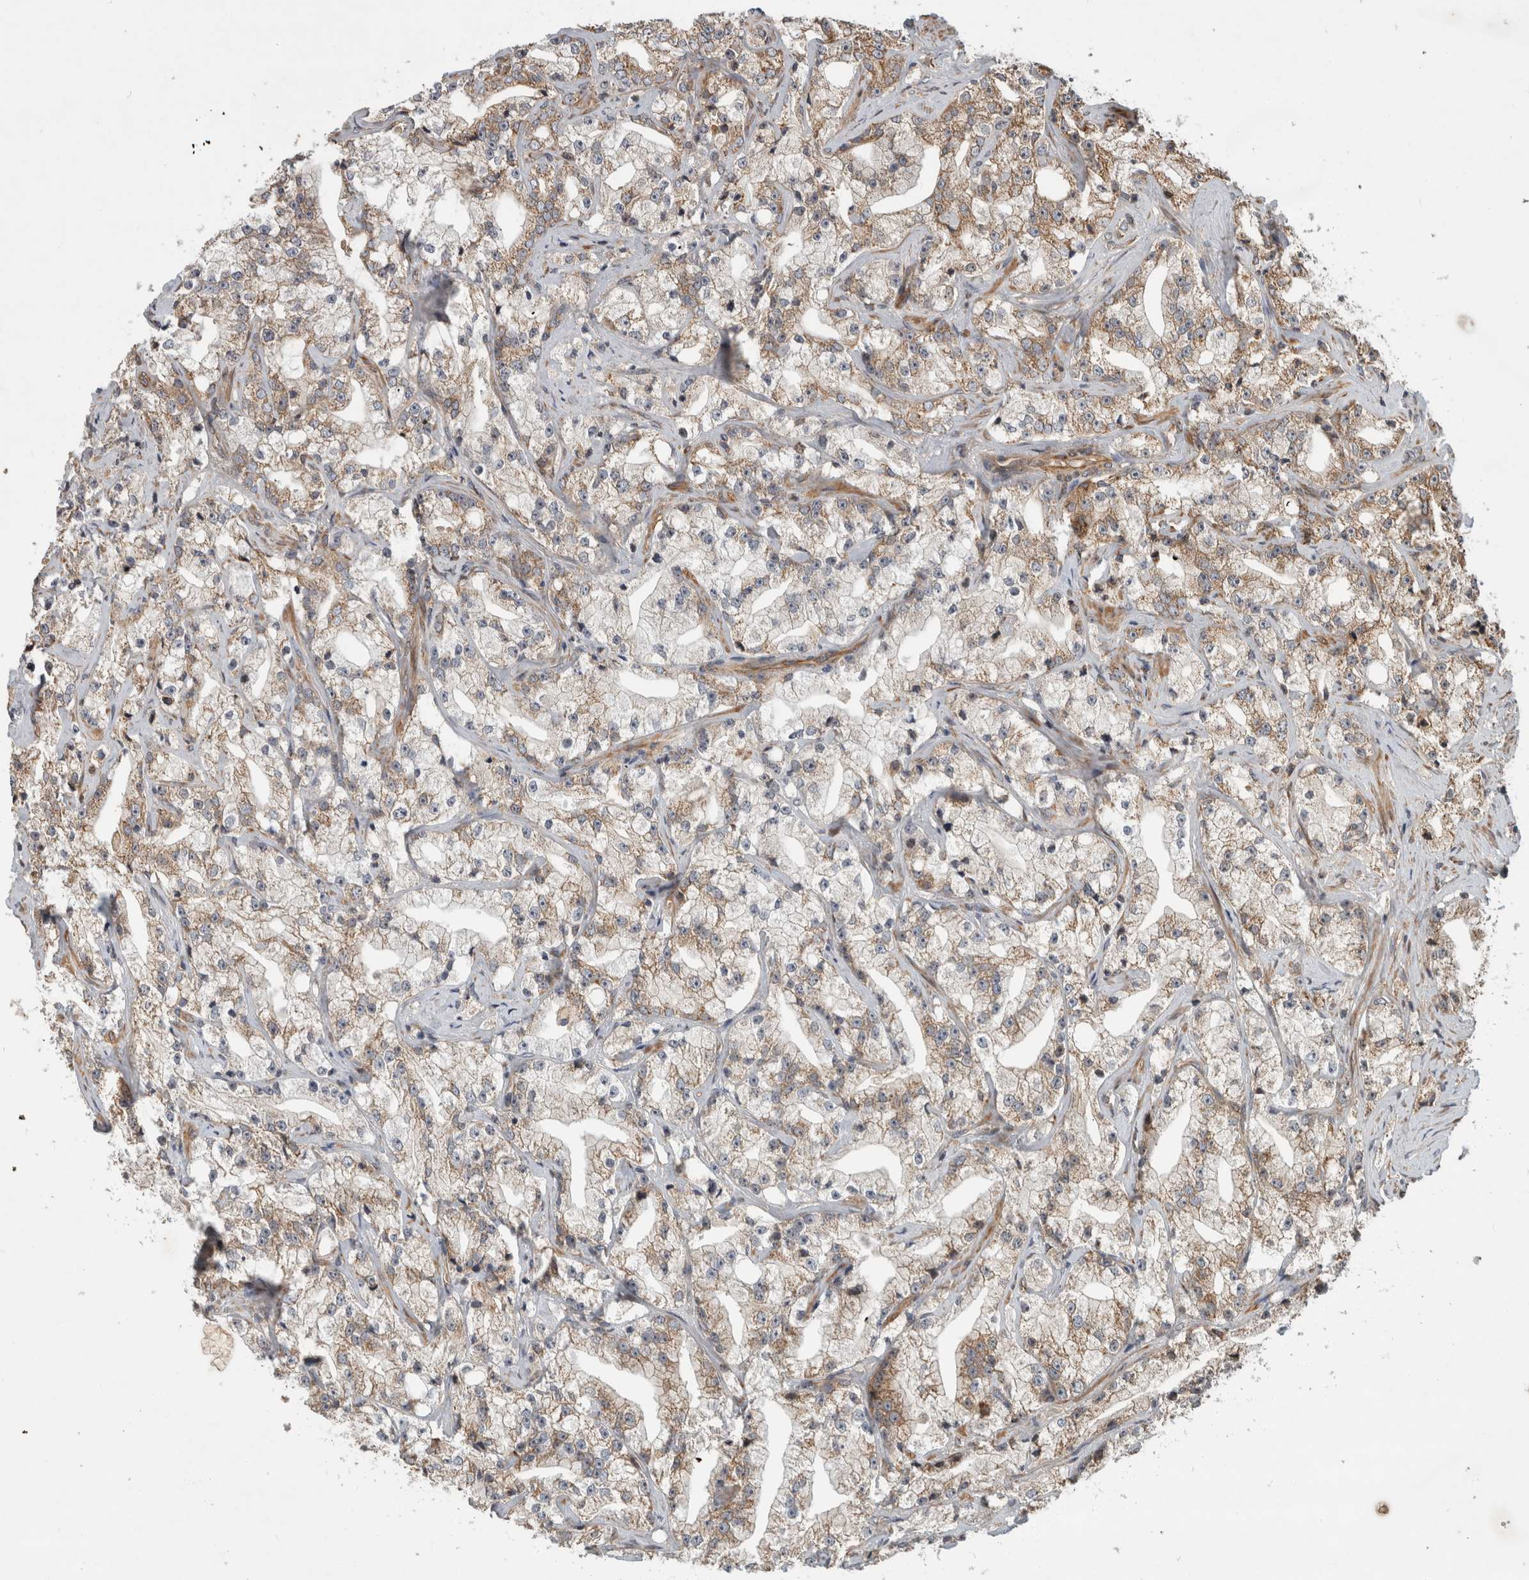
{"staining": {"intensity": "moderate", "quantity": ">75%", "location": "cytoplasmic/membranous"}, "tissue": "prostate cancer", "cell_type": "Tumor cells", "image_type": "cancer", "snomed": [{"axis": "morphology", "description": "Adenocarcinoma, High grade"}, {"axis": "topography", "description": "Prostate"}], "caption": "Prostate cancer (adenocarcinoma (high-grade)) tissue shows moderate cytoplasmic/membranous staining in approximately >75% of tumor cells (DAB (3,3'-diaminobenzidine) = brown stain, brightfield microscopy at high magnification).", "gene": "TUBD1", "patient": {"sex": "male", "age": 64}}